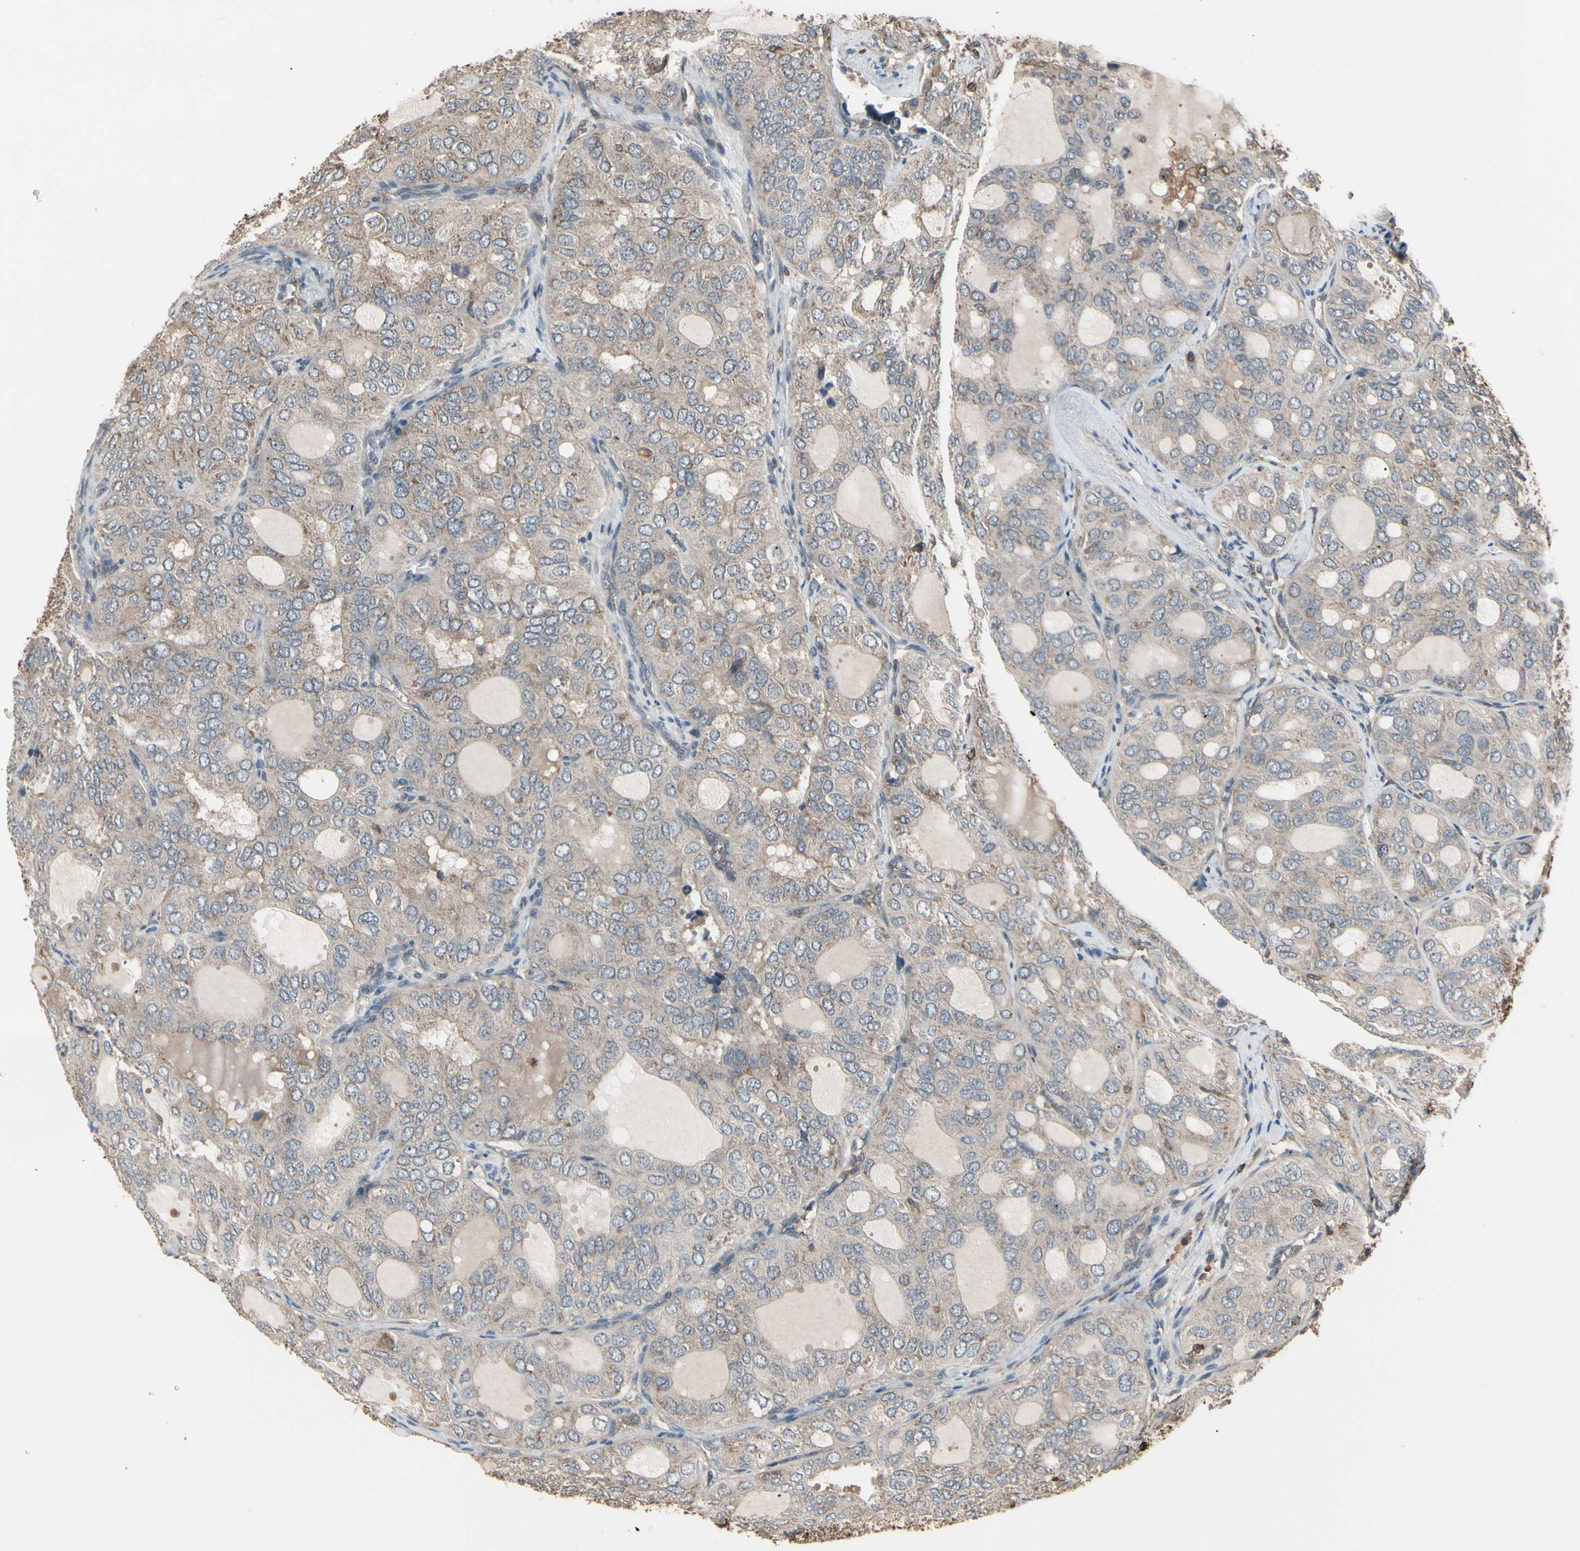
{"staining": {"intensity": "weak", "quantity": "<25%", "location": "cytoplasmic/membranous"}, "tissue": "thyroid cancer", "cell_type": "Tumor cells", "image_type": "cancer", "snomed": [{"axis": "morphology", "description": "Follicular adenoma carcinoma, NOS"}, {"axis": "topography", "description": "Thyroid gland"}], "caption": "The immunohistochemistry photomicrograph has no significant expression in tumor cells of thyroid cancer (follicular adenoma carcinoma) tissue.", "gene": "MAPK13", "patient": {"sex": "male", "age": 75}}